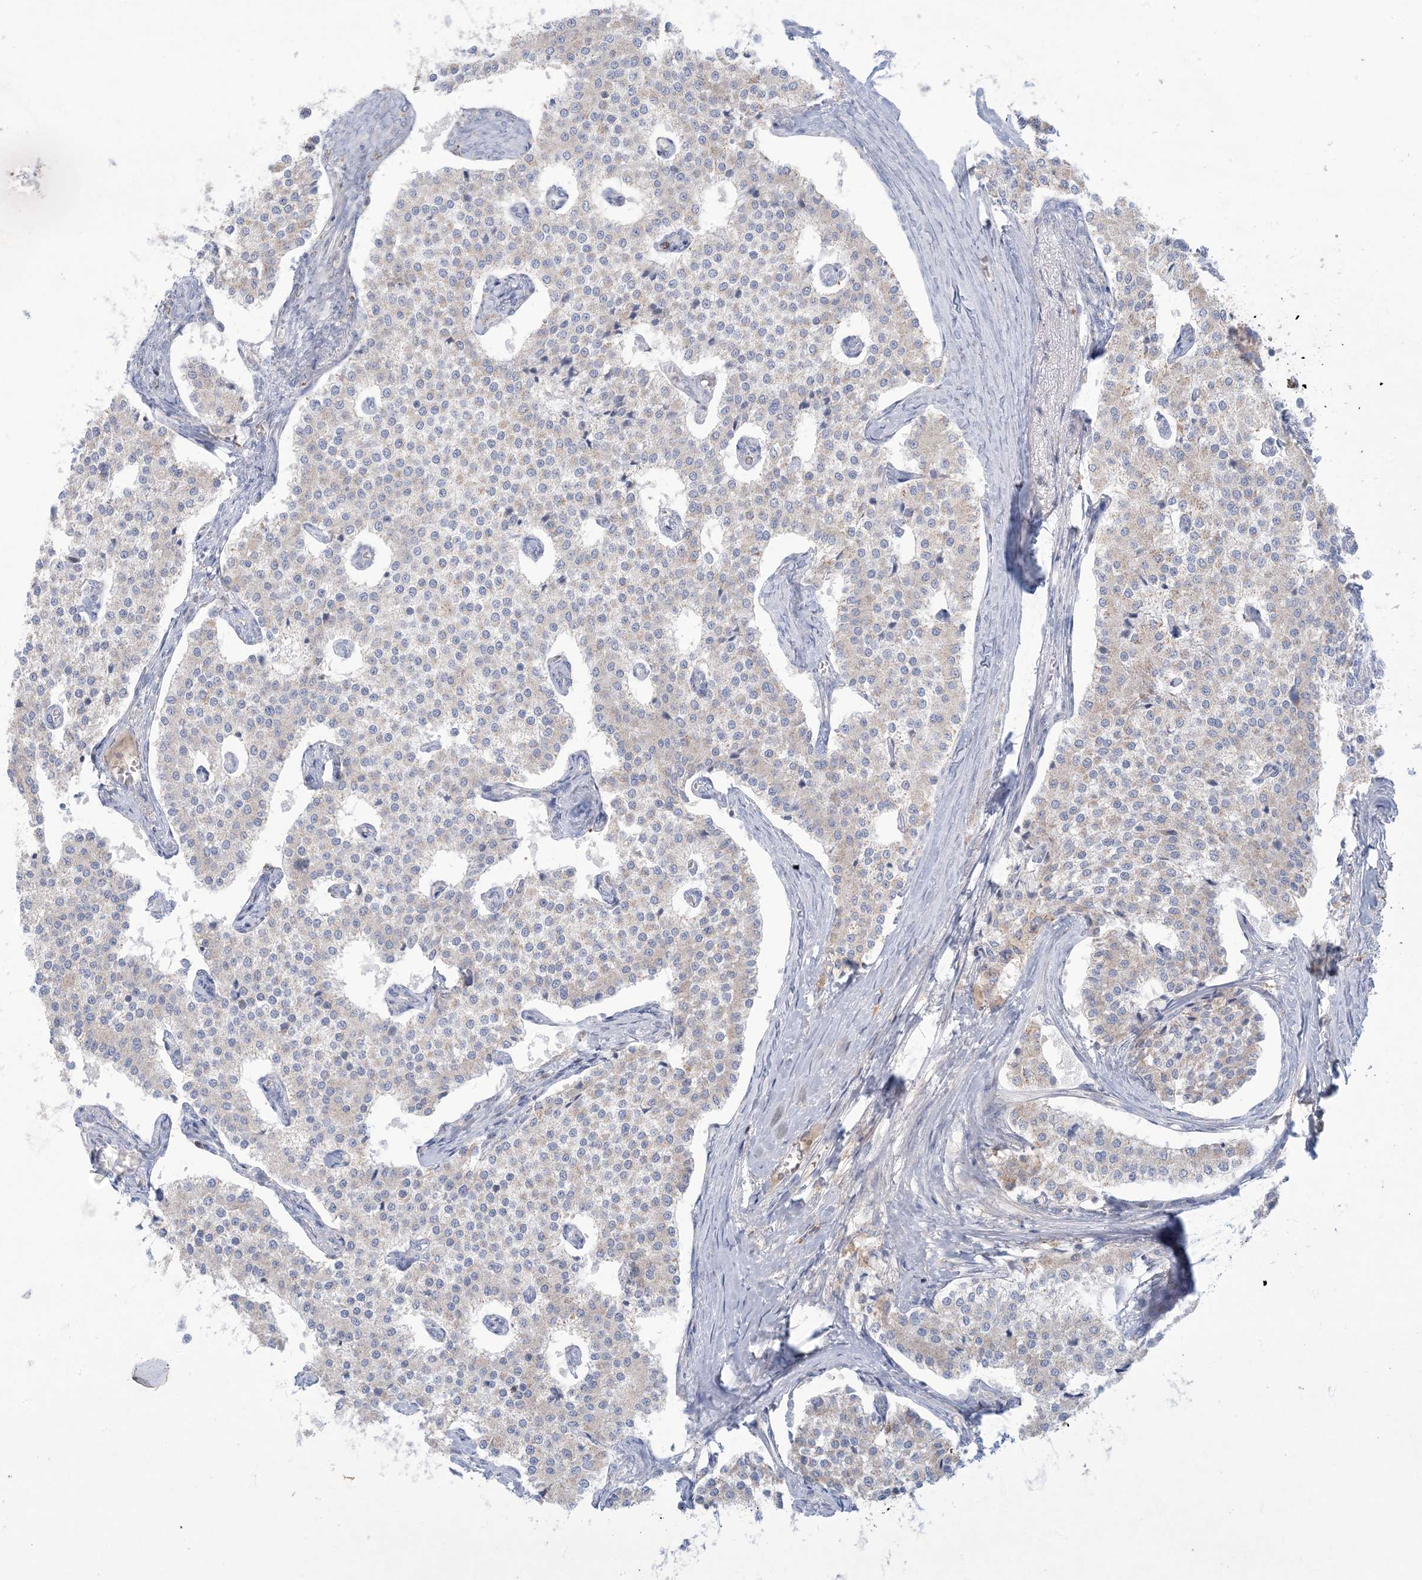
{"staining": {"intensity": "negative", "quantity": "none", "location": "none"}, "tissue": "carcinoid", "cell_type": "Tumor cells", "image_type": "cancer", "snomed": [{"axis": "morphology", "description": "Carcinoid, malignant, NOS"}, {"axis": "topography", "description": "Colon"}], "caption": "This is an immunohistochemistry histopathology image of human carcinoid (malignant). There is no positivity in tumor cells.", "gene": "KCTD6", "patient": {"sex": "female", "age": 52}}